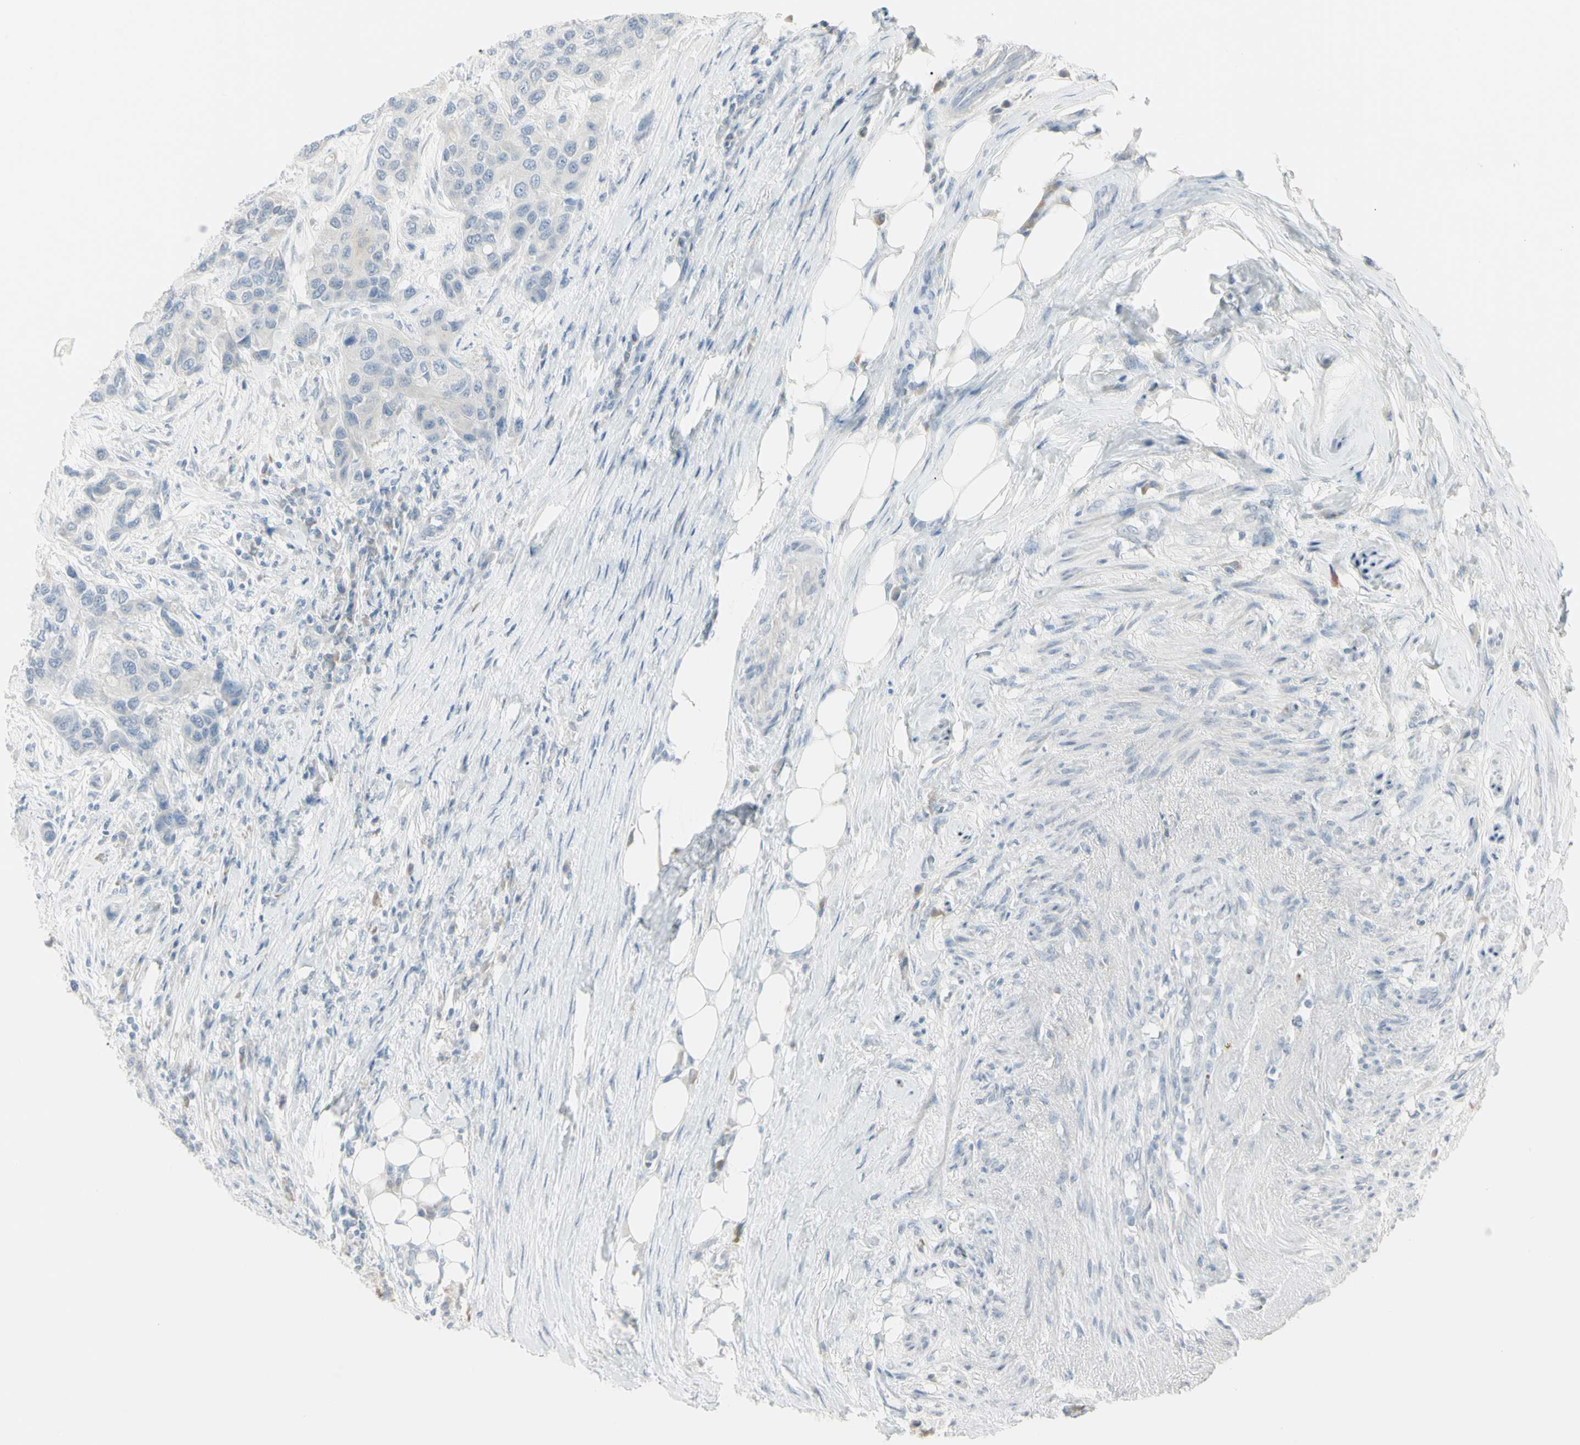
{"staining": {"intensity": "negative", "quantity": "none", "location": "none"}, "tissue": "urothelial cancer", "cell_type": "Tumor cells", "image_type": "cancer", "snomed": [{"axis": "morphology", "description": "Urothelial carcinoma, High grade"}, {"axis": "topography", "description": "Urinary bladder"}], "caption": "IHC of human high-grade urothelial carcinoma shows no expression in tumor cells.", "gene": "PIP", "patient": {"sex": "female", "age": 56}}